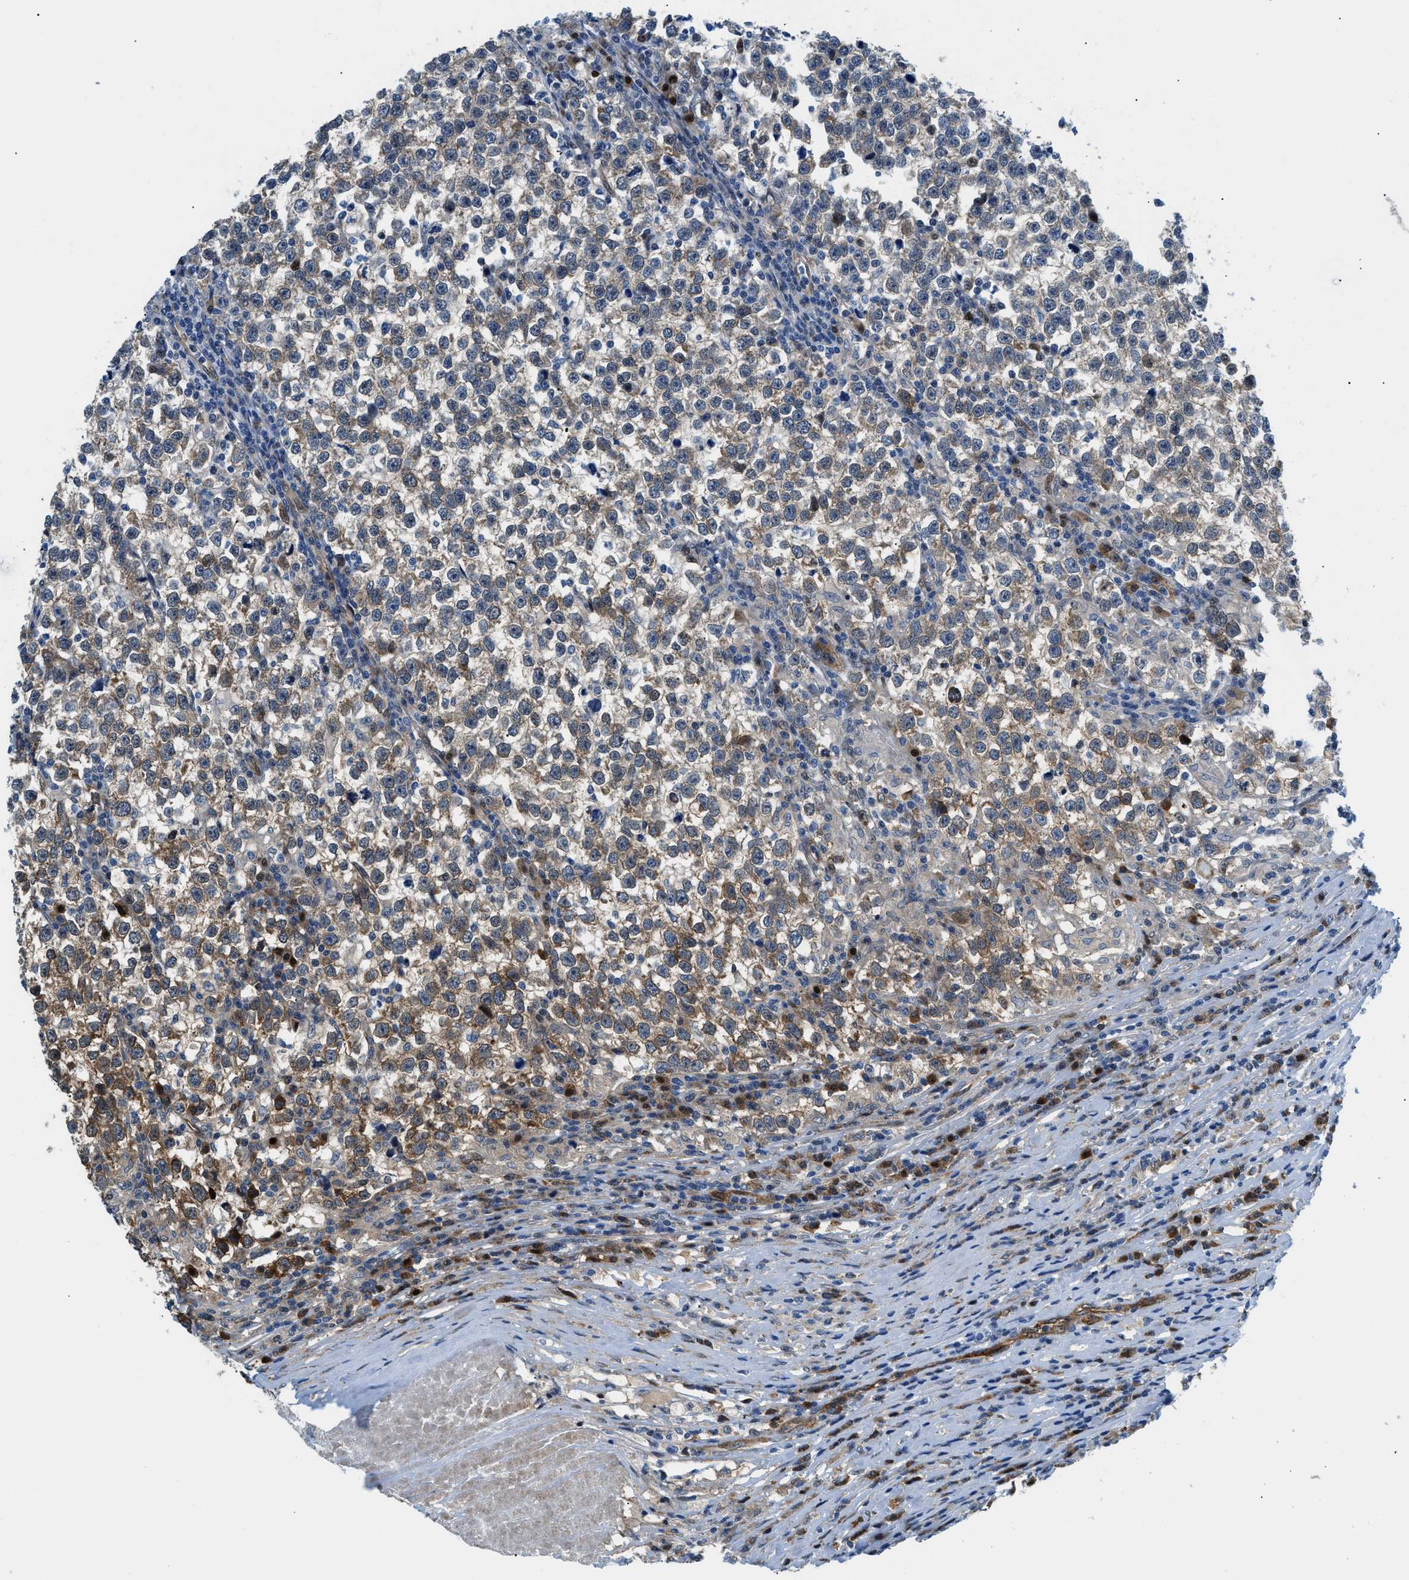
{"staining": {"intensity": "weak", "quantity": ">75%", "location": "cytoplasmic/membranous"}, "tissue": "testis cancer", "cell_type": "Tumor cells", "image_type": "cancer", "snomed": [{"axis": "morphology", "description": "Normal tissue, NOS"}, {"axis": "morphology", "description": "Seminoma, NOS"}, {"axis": "topography", "description": "Testis"}], "caption": "Immunohistochemical staining of human testis seminoma exhibits low levels of weak cytoplasmic/membranous protein positivity in about >75% of tumor cells.", "gene": "YWHAE", "patient": {"sex": "male", "age": 43}}